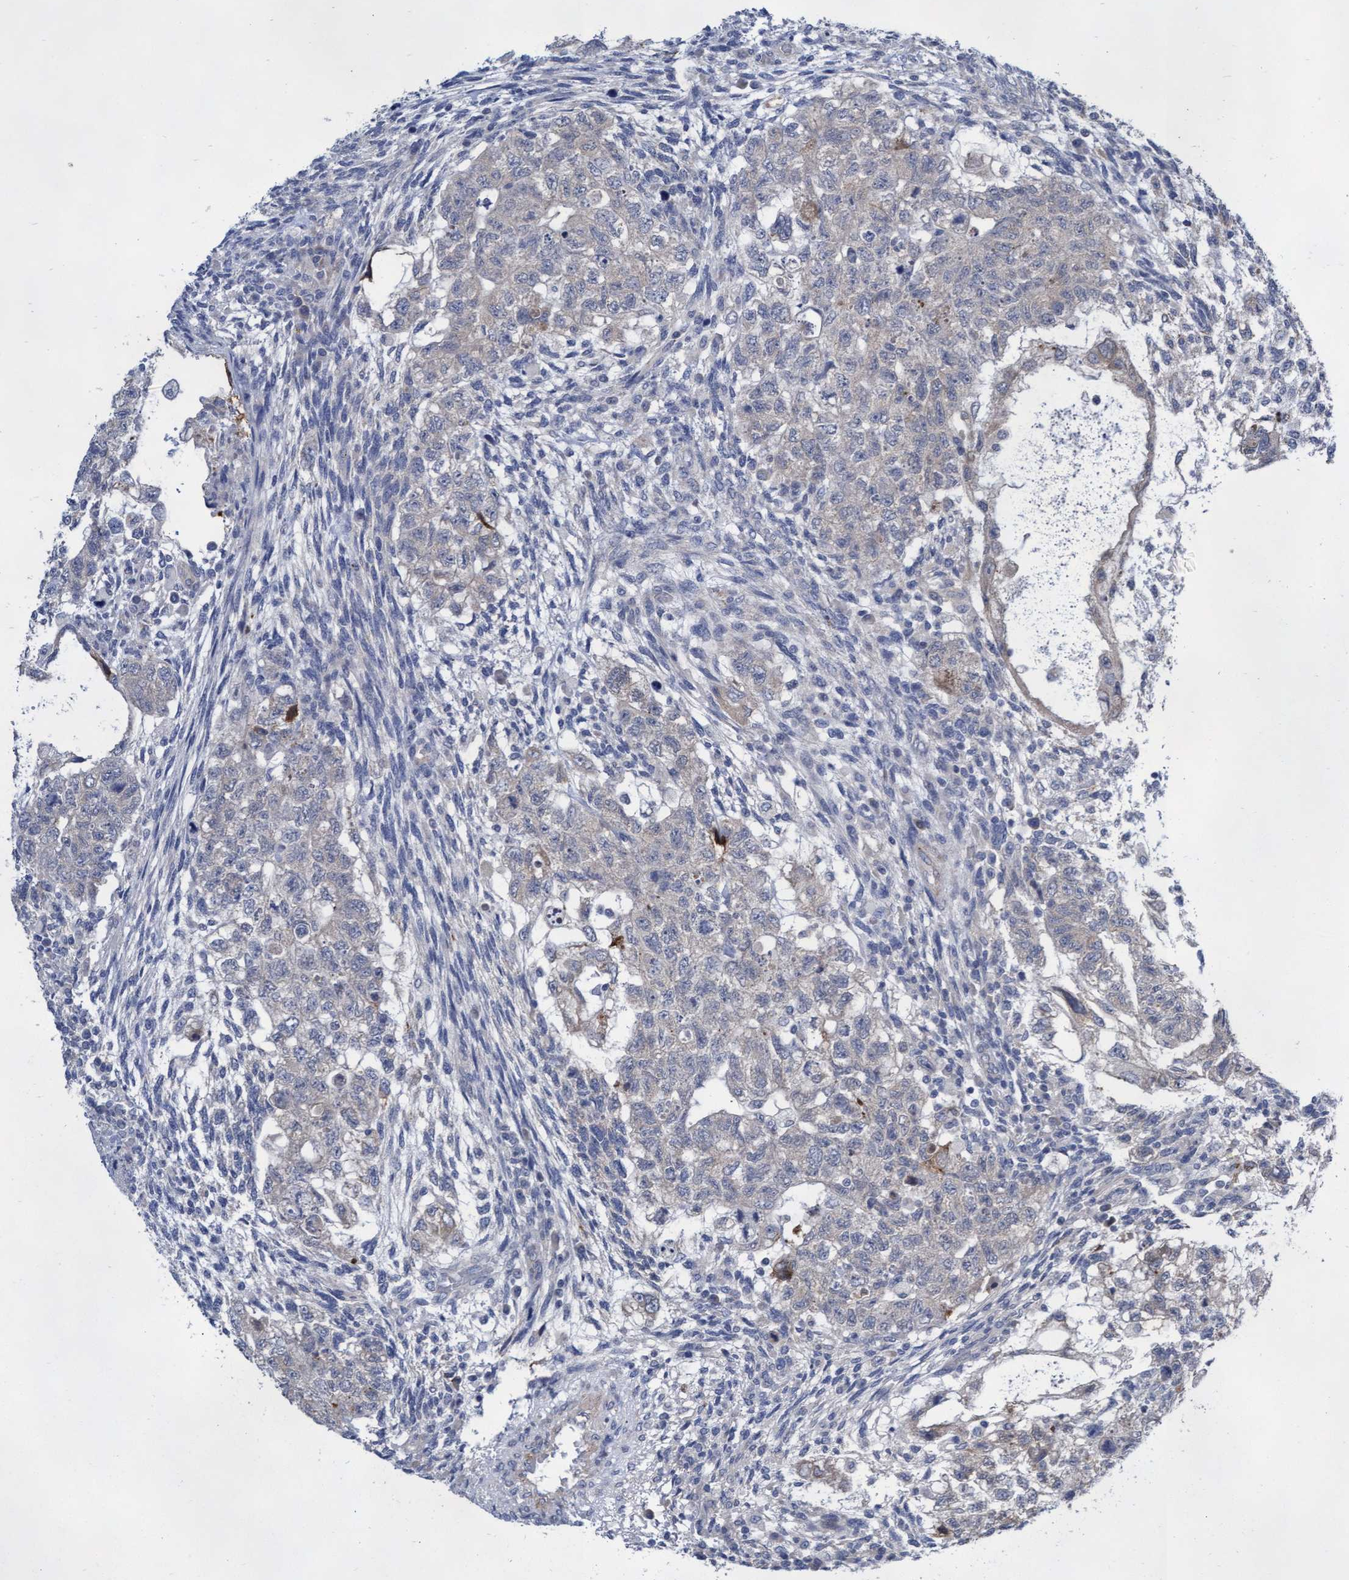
{"staining": {"intensity": "negative", "quantity": "none", "location": "none"}, "tissue": "testis cancer", "cell_type": "Tumor cells", "image_type": "cancer", "snomed": [{"axis": "morphology", "description": "Normal tissue, NOS"}, {"axis": "morphology", "description": "Carcinoma, Embryonal, NOS"}, {"axis": "topography", "description": "Testis"}], "caption": "The IHC micrograph has no significant expression in tumor cells of testis cancer tissue.", "gene": "ABCF2", "patient": {"sex": "male", "age": 36}}